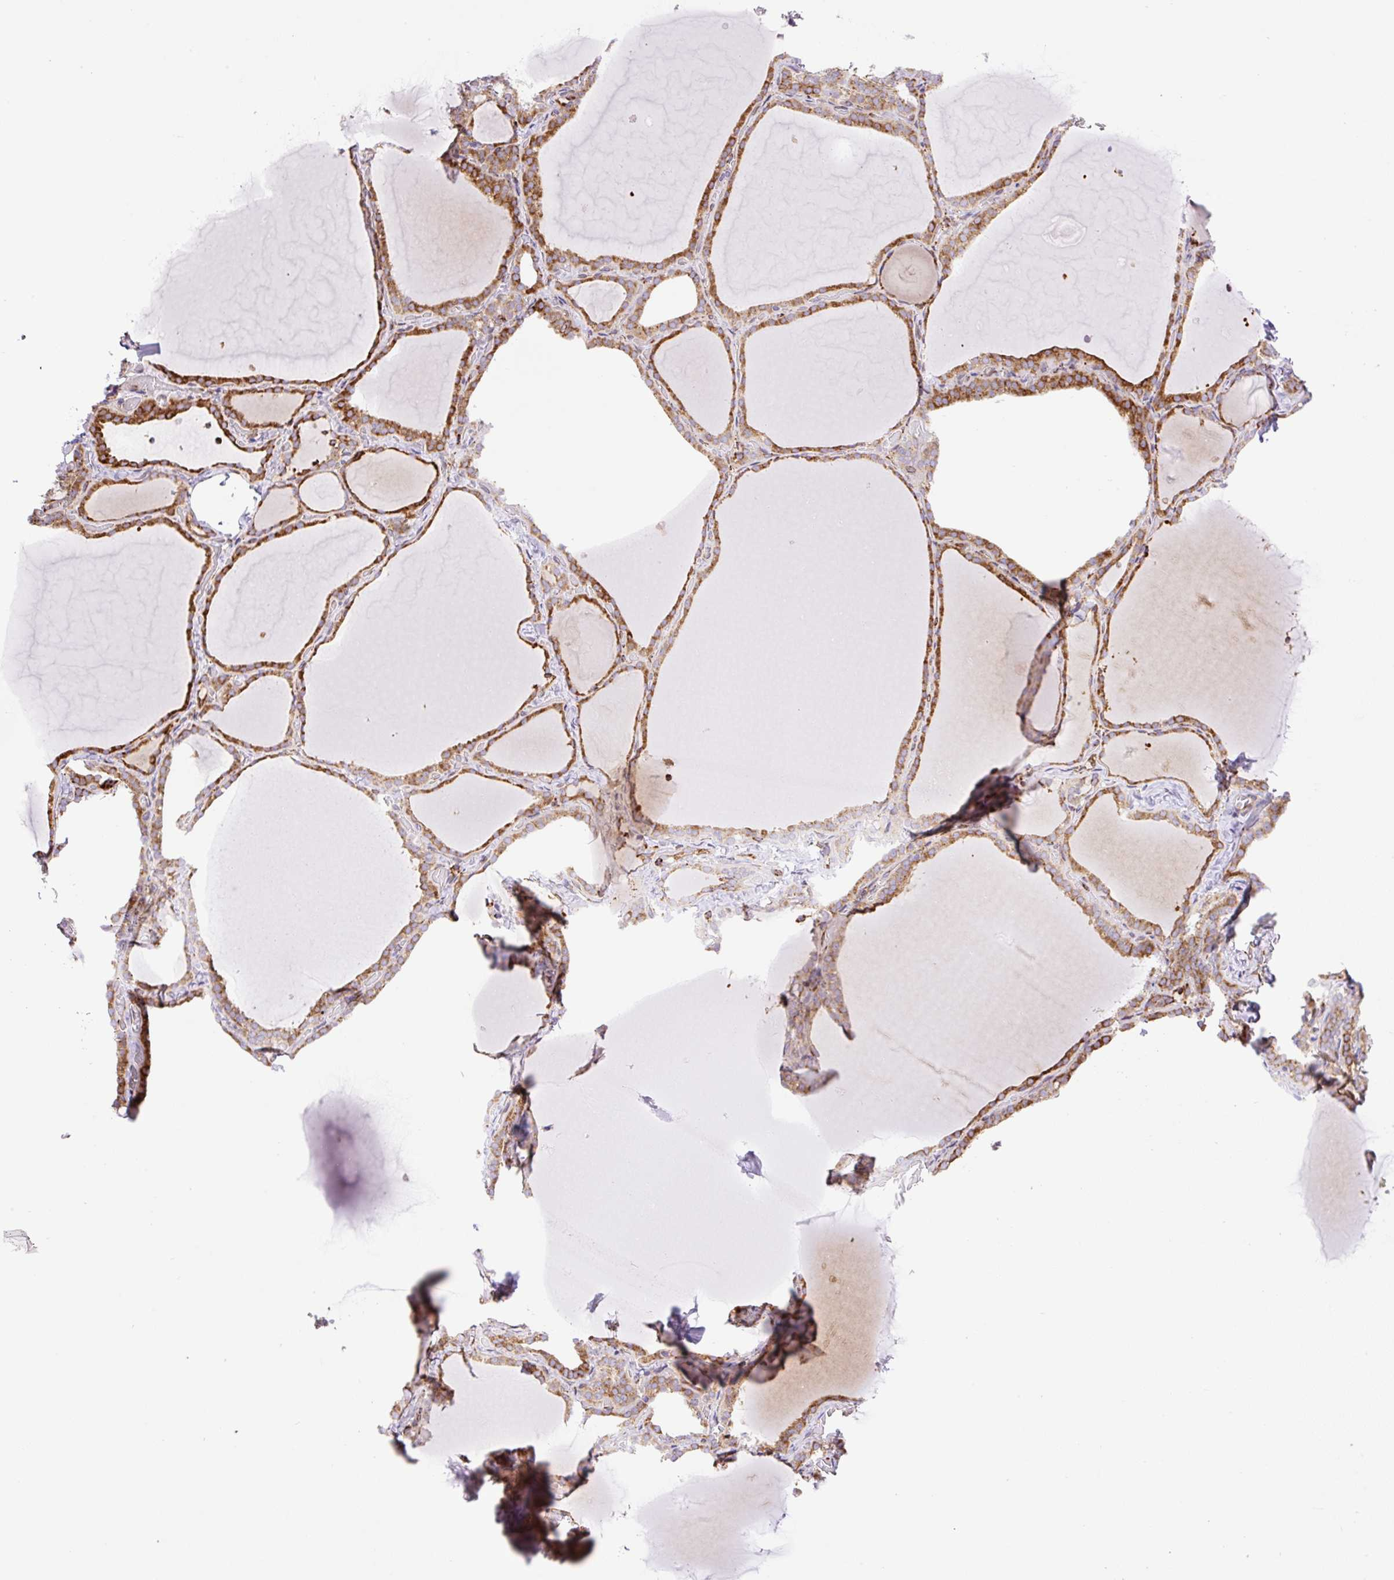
{"staining": {"intensity": "moderate", "quantity": ">75%", "location": "cytoplasmic/membranous"}, "tissue": "thyroid gland", "cell_type": "Glandular cells", "image_type": "normal", "snomed": [{"axis": "morphology", "description": "Normal tissue, NOS"}, {"axis": "topography", "description": "Thyroid gland"}], "caption": "A high-resolution micrograph shows immunohistochemistry (IHC) staining of unremarkable thyroid gland, which shows moderate cytoplasmic/membranous staining in approximately >75% of glandular cells. (IHC, brightfield microscopy, high magnification).", "gene": "RAB30", "patient": {"sex": "female", "age": 22}}